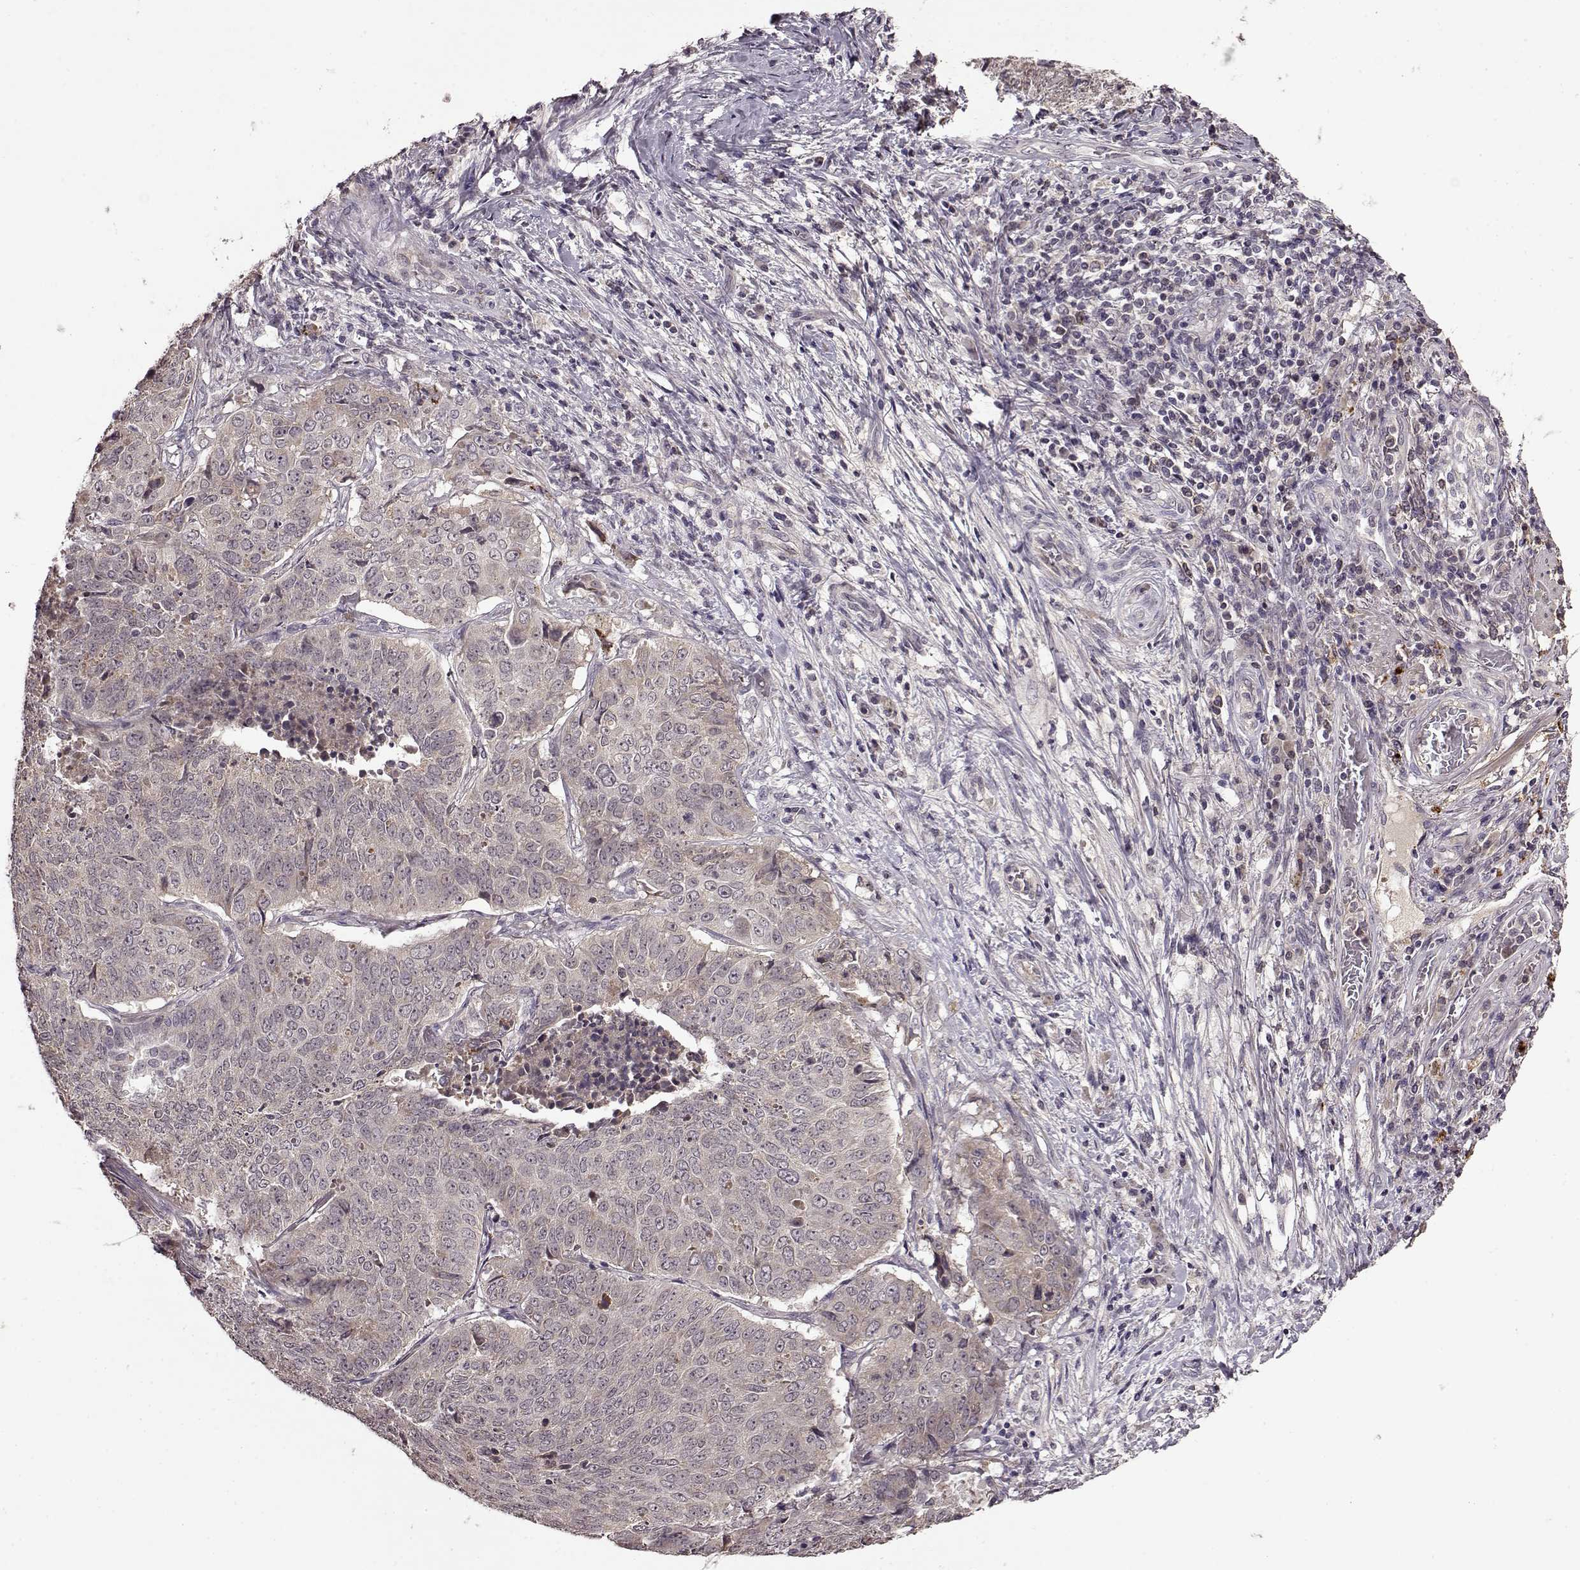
{"staining": {"intensity": "weak", "quantity": "<25%", "location": "cytoplasmic/membranous"}, "tissue": "lung cancer", "cell_type": "Tumor cells", "image_type": "cancer", "snomed": [{"axis": "morphology", "description": "Normal tissue, NOS"}, {"axis": "morphology", "description": "Squamous cell carcinoma, NOS"}, {"axis": "topography", "description": "Bronchus"}, {"axis": "topography", "description": "Lung"}], "caption": "The immunohistochemistry micrograph has no significant staining in tumor cells of lung squamous cell carcinoma tissue. (DAB immunohistochemistry visualized using brightfield microscopy, high magnification).", "gene": "MAIP1", "patient": {"sex": "male", "age": 64}}